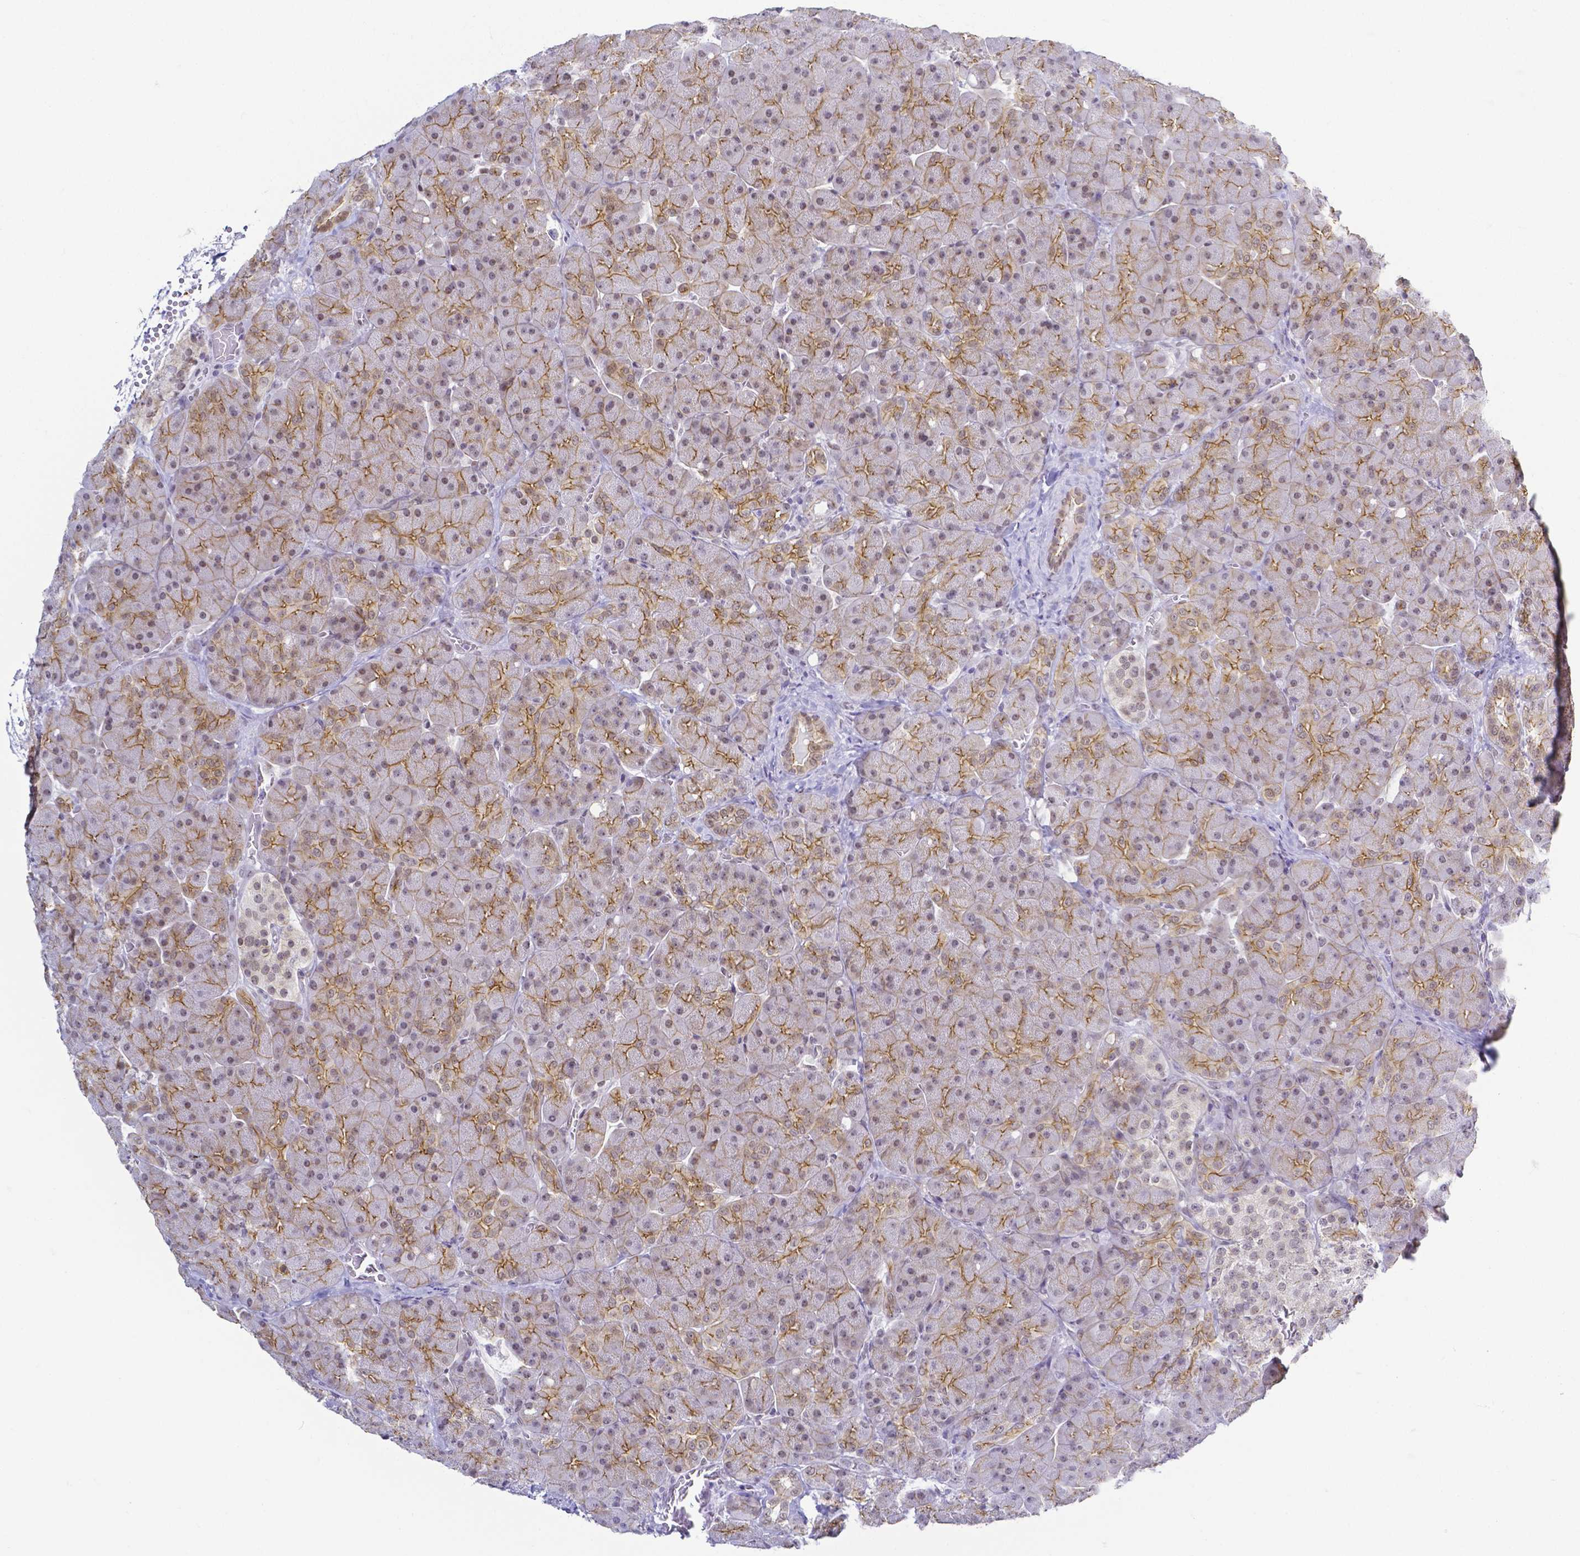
{"staining": {"intensity": "moderate", "quantity": "25%-75%", "location": "cytoplasmic/membranous"}, "tissue": "pancreas", "cell_type": "Exocrine glandular cells", "image_type": "normal", "snomed": [{"axis": "morphology", "description": "Normal tissue, NOS"}, {"axis": "topography", "description": "Pancreas"}], "caption": "Protein analysis of normal pancreas displays moderate cytoplasmic/membranous expression in about 25%-75% of exocrine glandular cells. Immunohistochemistry (ihc) stains the protein in brown and the nuclei are stained blue.", "gene": "FAM83G", "patient": {"sex": "male", "age": 55}}